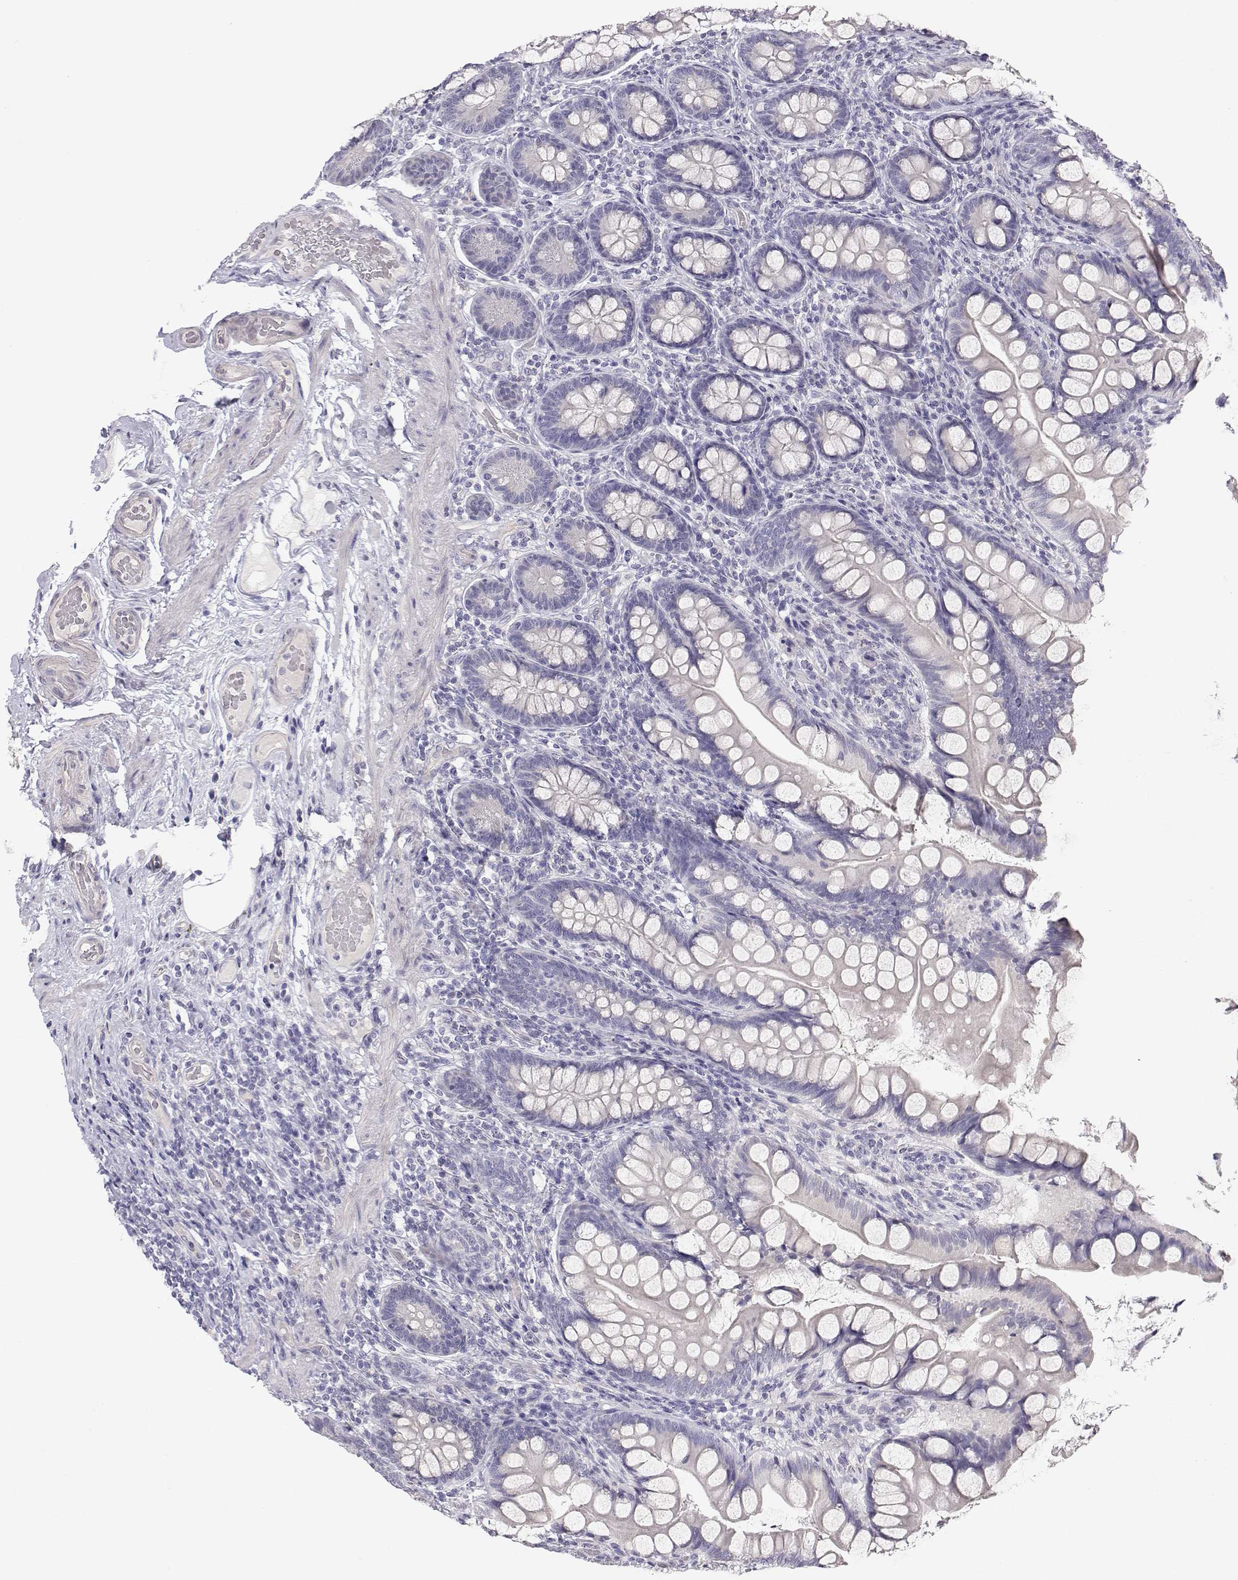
{"staining": {"intensity": "negative", "quantity": "none", "location": "none"}, "tissue": "small intestine", "cell_type": "Glandular cells", "image_type": "normal", "snomed": [{"axis": "morphology", "description": "Normal tissue, NOS"}, {"axis": "topography", "description": "Small intestine"}], "caption": "A histopathology image of human small intestine is negative for staining in glandular cells. Brightfield microscopy of immunohistochemistry stained with DAB (3,3'-diaminobenzidine) (brown) and hematoxylin (blue), captured at high magnification.", "gene": "ANKRD65", "patient": {"sex": "male", "age": 70}}